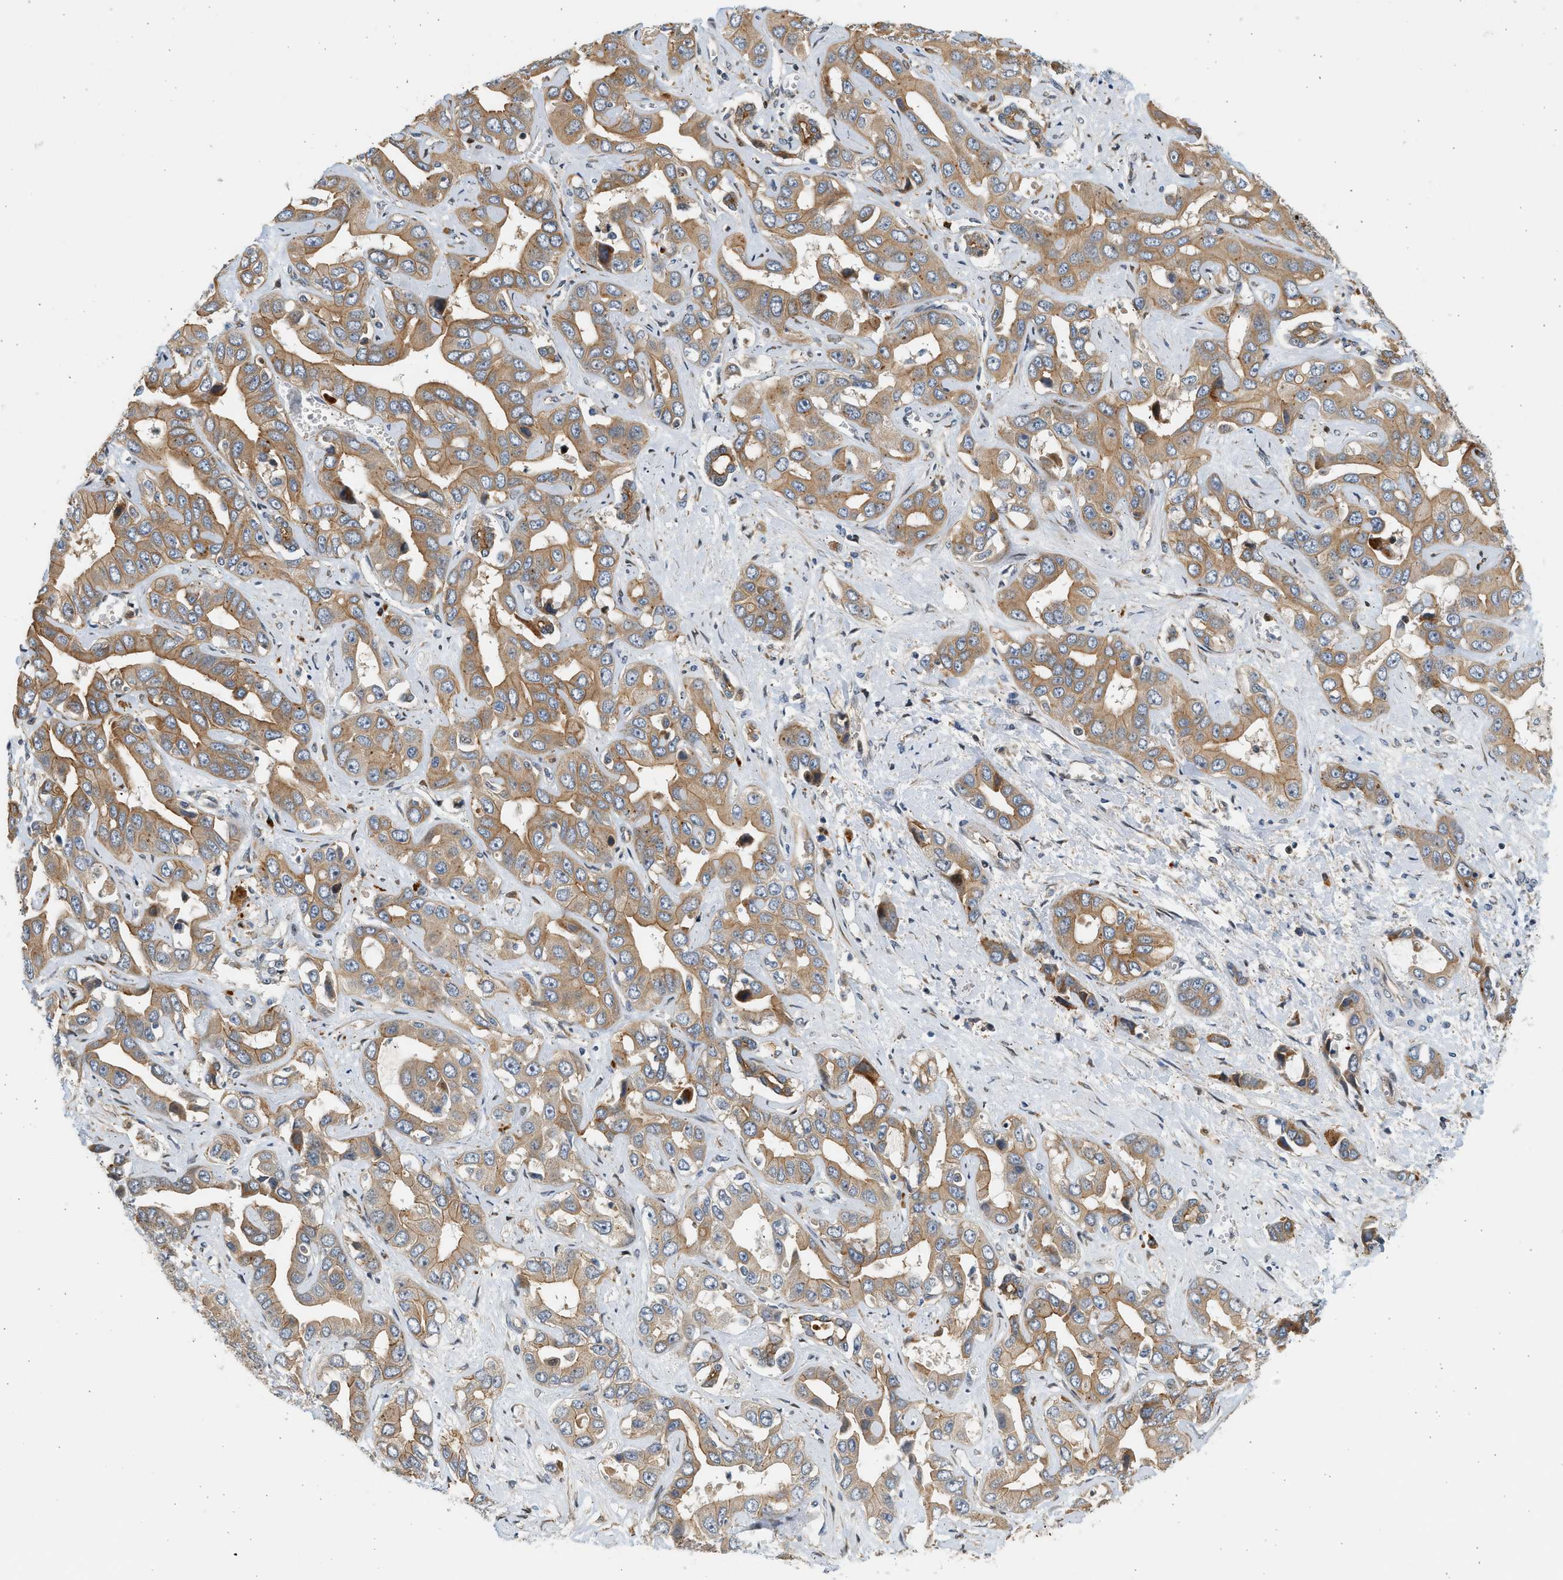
{"staining": {"intensity": "moderate", "quantity": ">75%", "location": "cytoplasmic/membranous"}, "tissue": "liver cancer", "cell_type": "Tumor cells", "image_type": "cancer", "snomed": [{"axis": "morphology", "description": "Cholangiocarcinoma"}, {"axis": "topography", "description": "Liver"}], "caption": "A medium amount of moderate cytoplasmic/membranous positivity is appreciated in approximately >75% of tumor cells in cholangiocarcinoma (liver) tissue.", "gene": "NRSN2", "patient": {"sex": "female", "age": 52}}